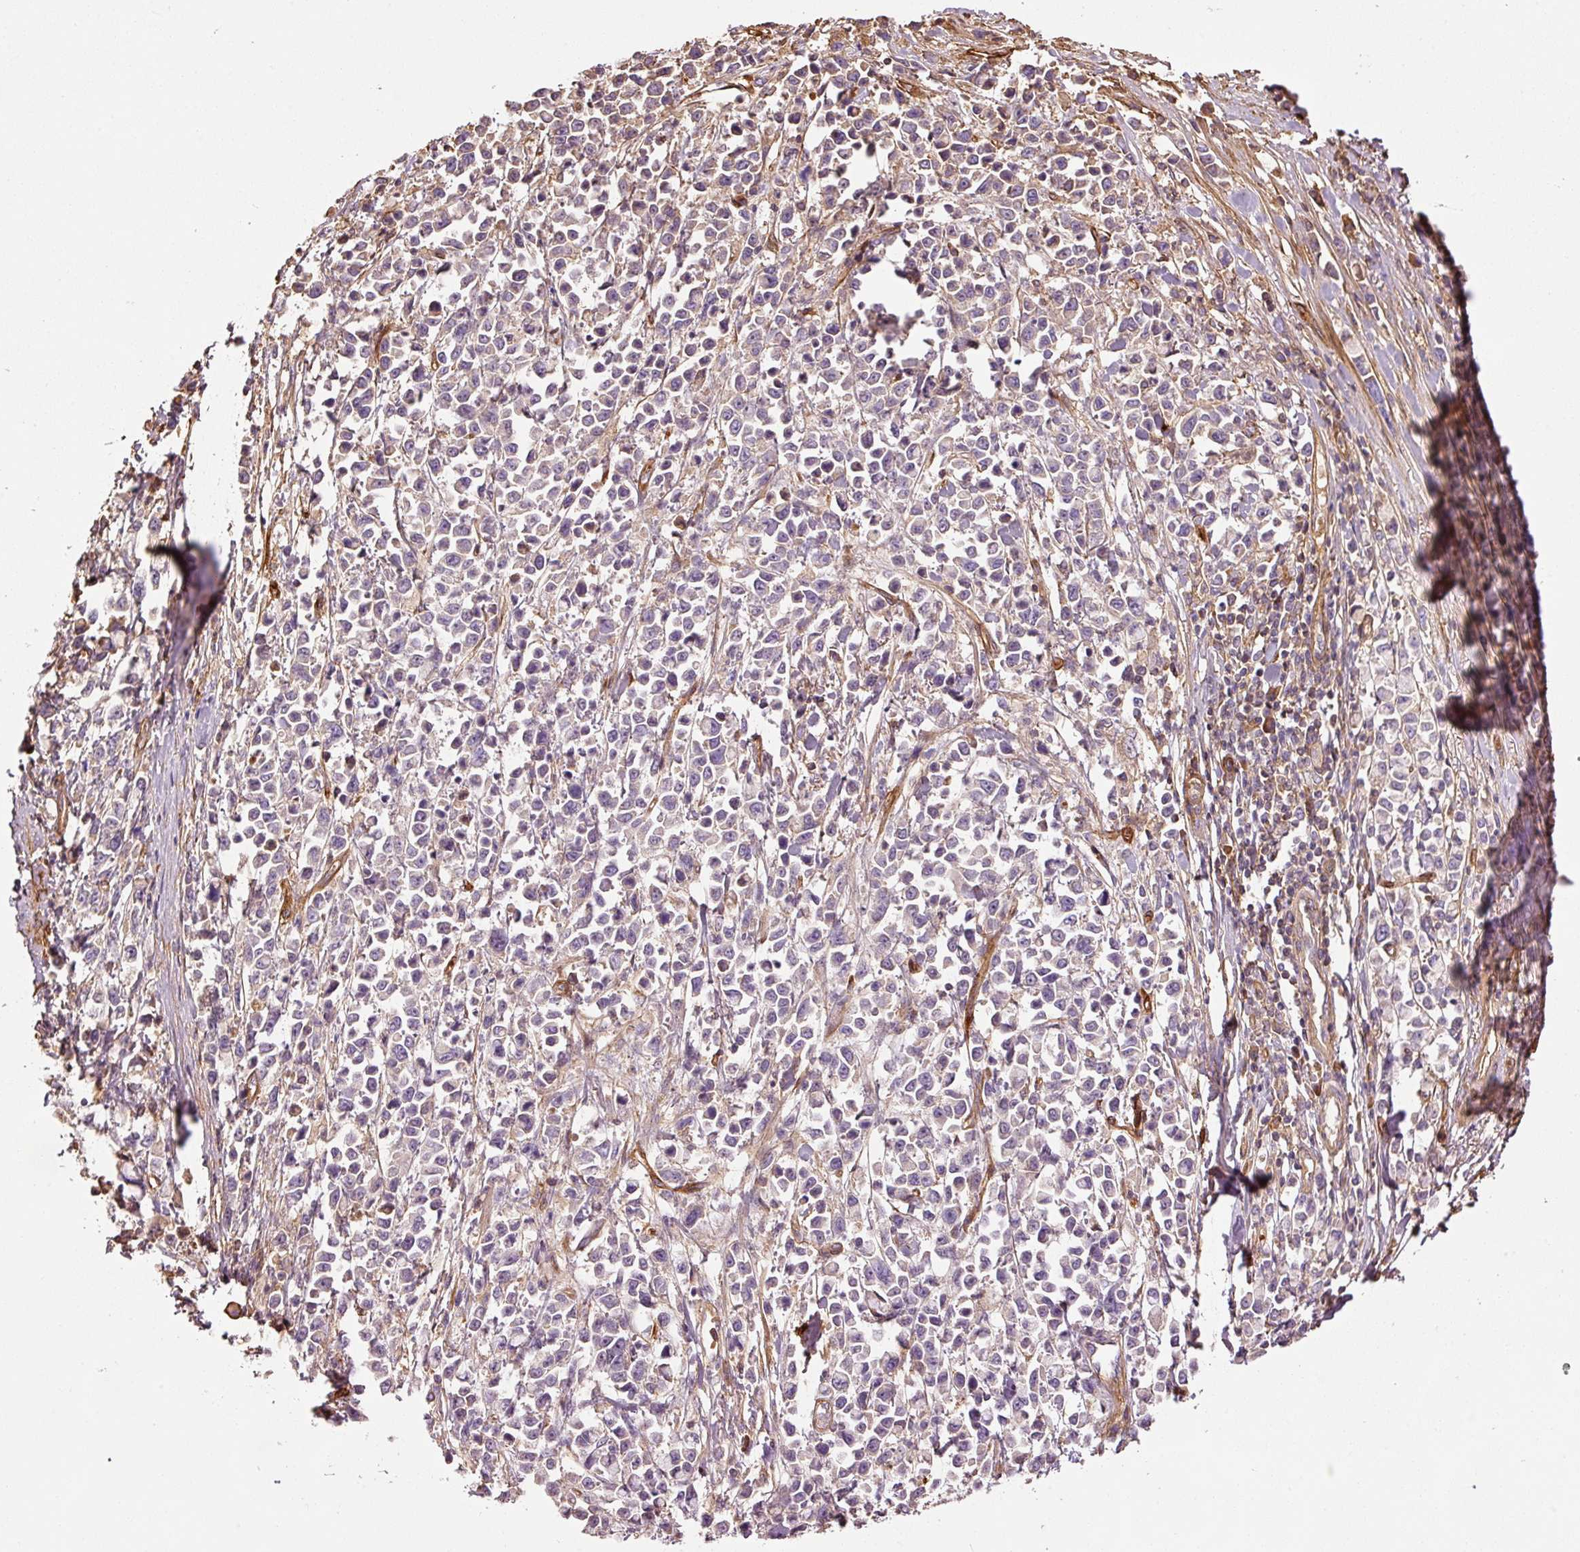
{"staining": {"intensity": "negative", "quantity": "none", "location": "none"}, "tissue": "stomach cancer", "cell_type": "Tumor cells", "image_type": "cancer", "snomed": [{"axis": "morphology", "description": "Adenocarcinoma, NOS"}, {"axis": "topography", "description": "Stomach"}], "caption": "IHC histopathology image of neoplastic tissue: human stomach adenocarcinoma stained with DAB demonstrates no significant protein expression in tumor cells.", "gene": "NID2", "patient": {"sex": "female", "age": 81}}